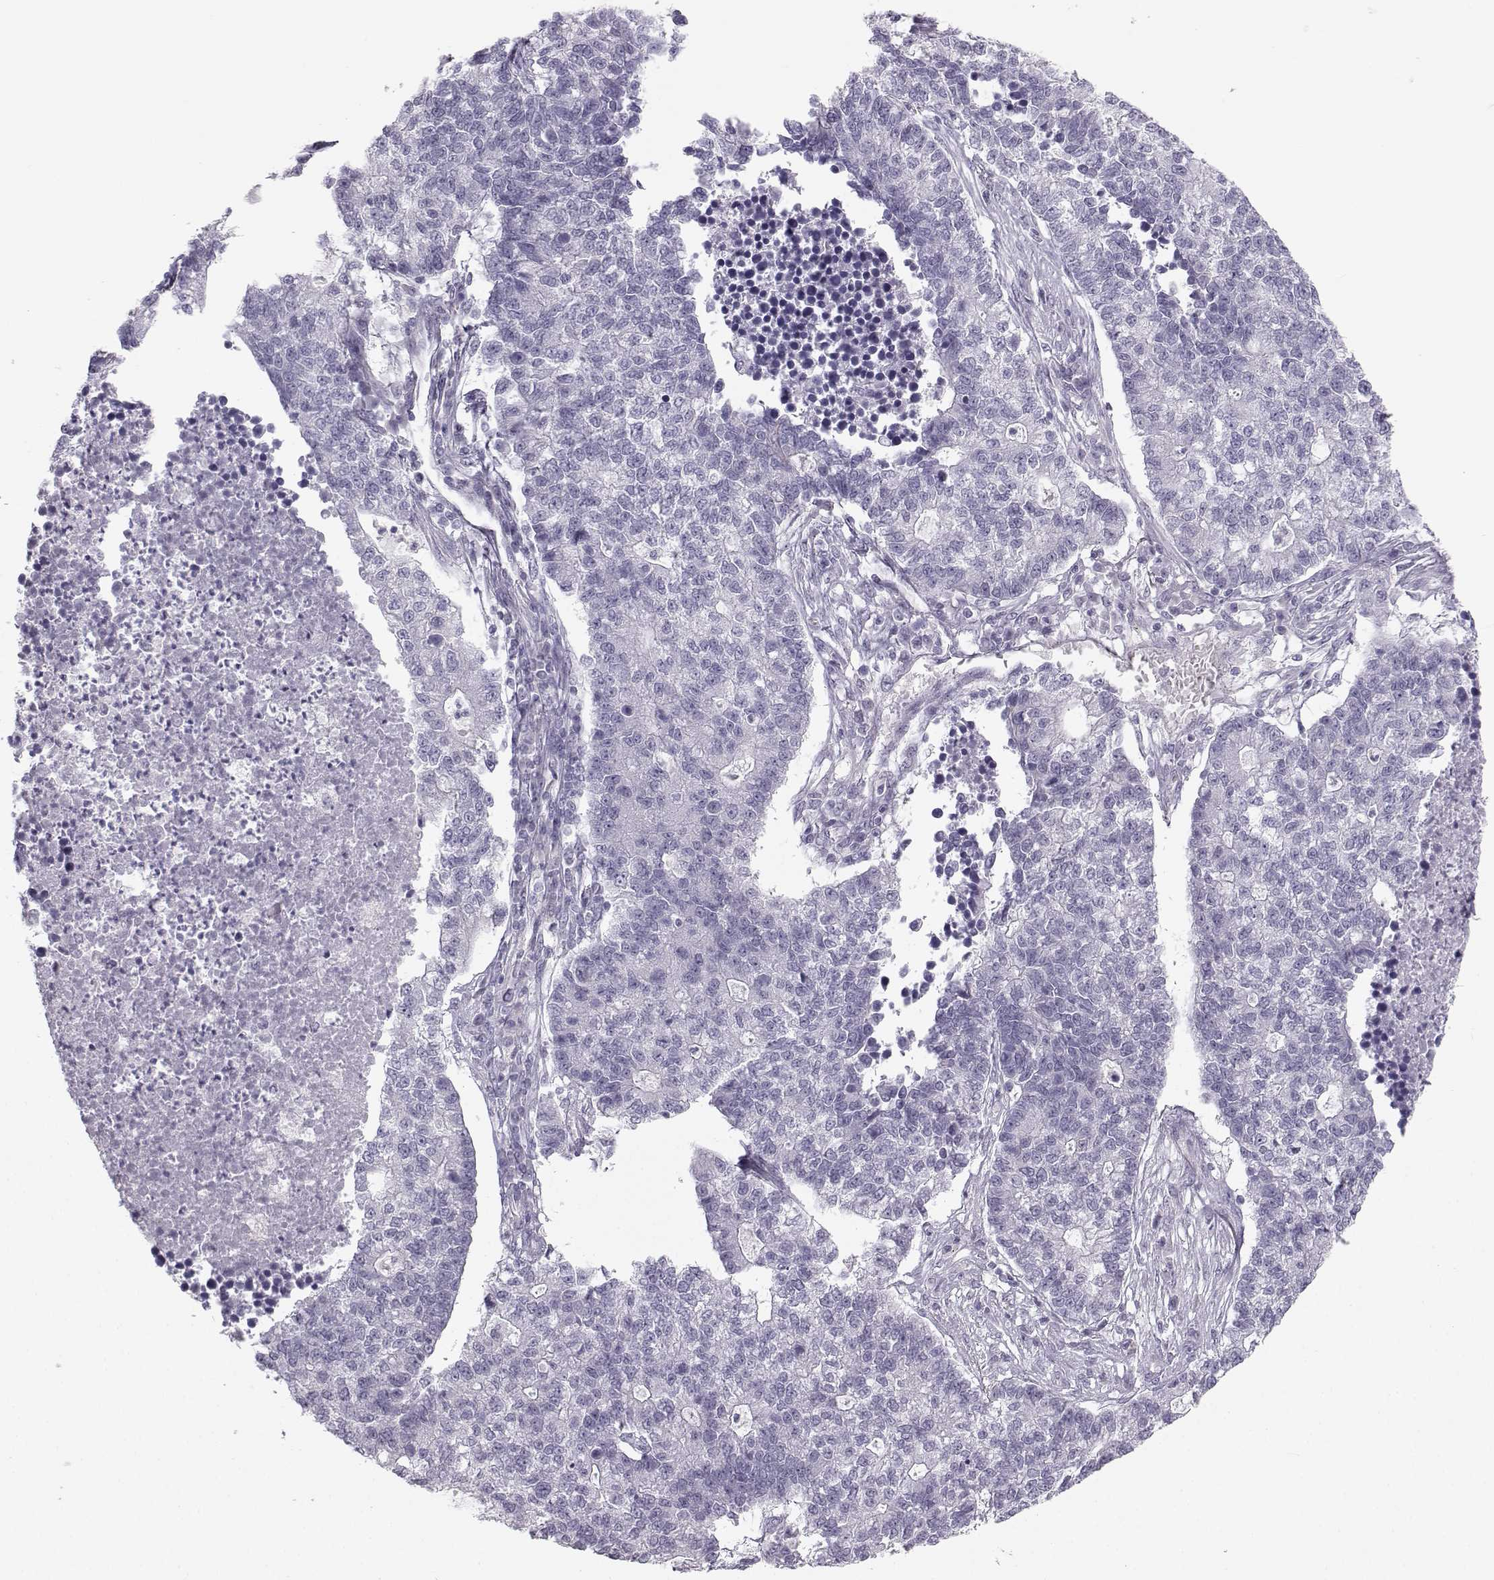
{"staining": {"intensity": "negative", "quantity": "none", "location": "none"}, "tissue": "lung cancer", "cell_type": "Tumor cells", "image_type": "cancer", "snomed": [{"axis": "morphology", "description": "Adenocarcinoma, NOS"}, {"axis": "topography", "description": "Lung"}], "caption": "A histopathology image of human lung cancer is negative for staining in tumor cells.", "gene": "OIP5", "patient": {"sex": "male", "age": 57}}